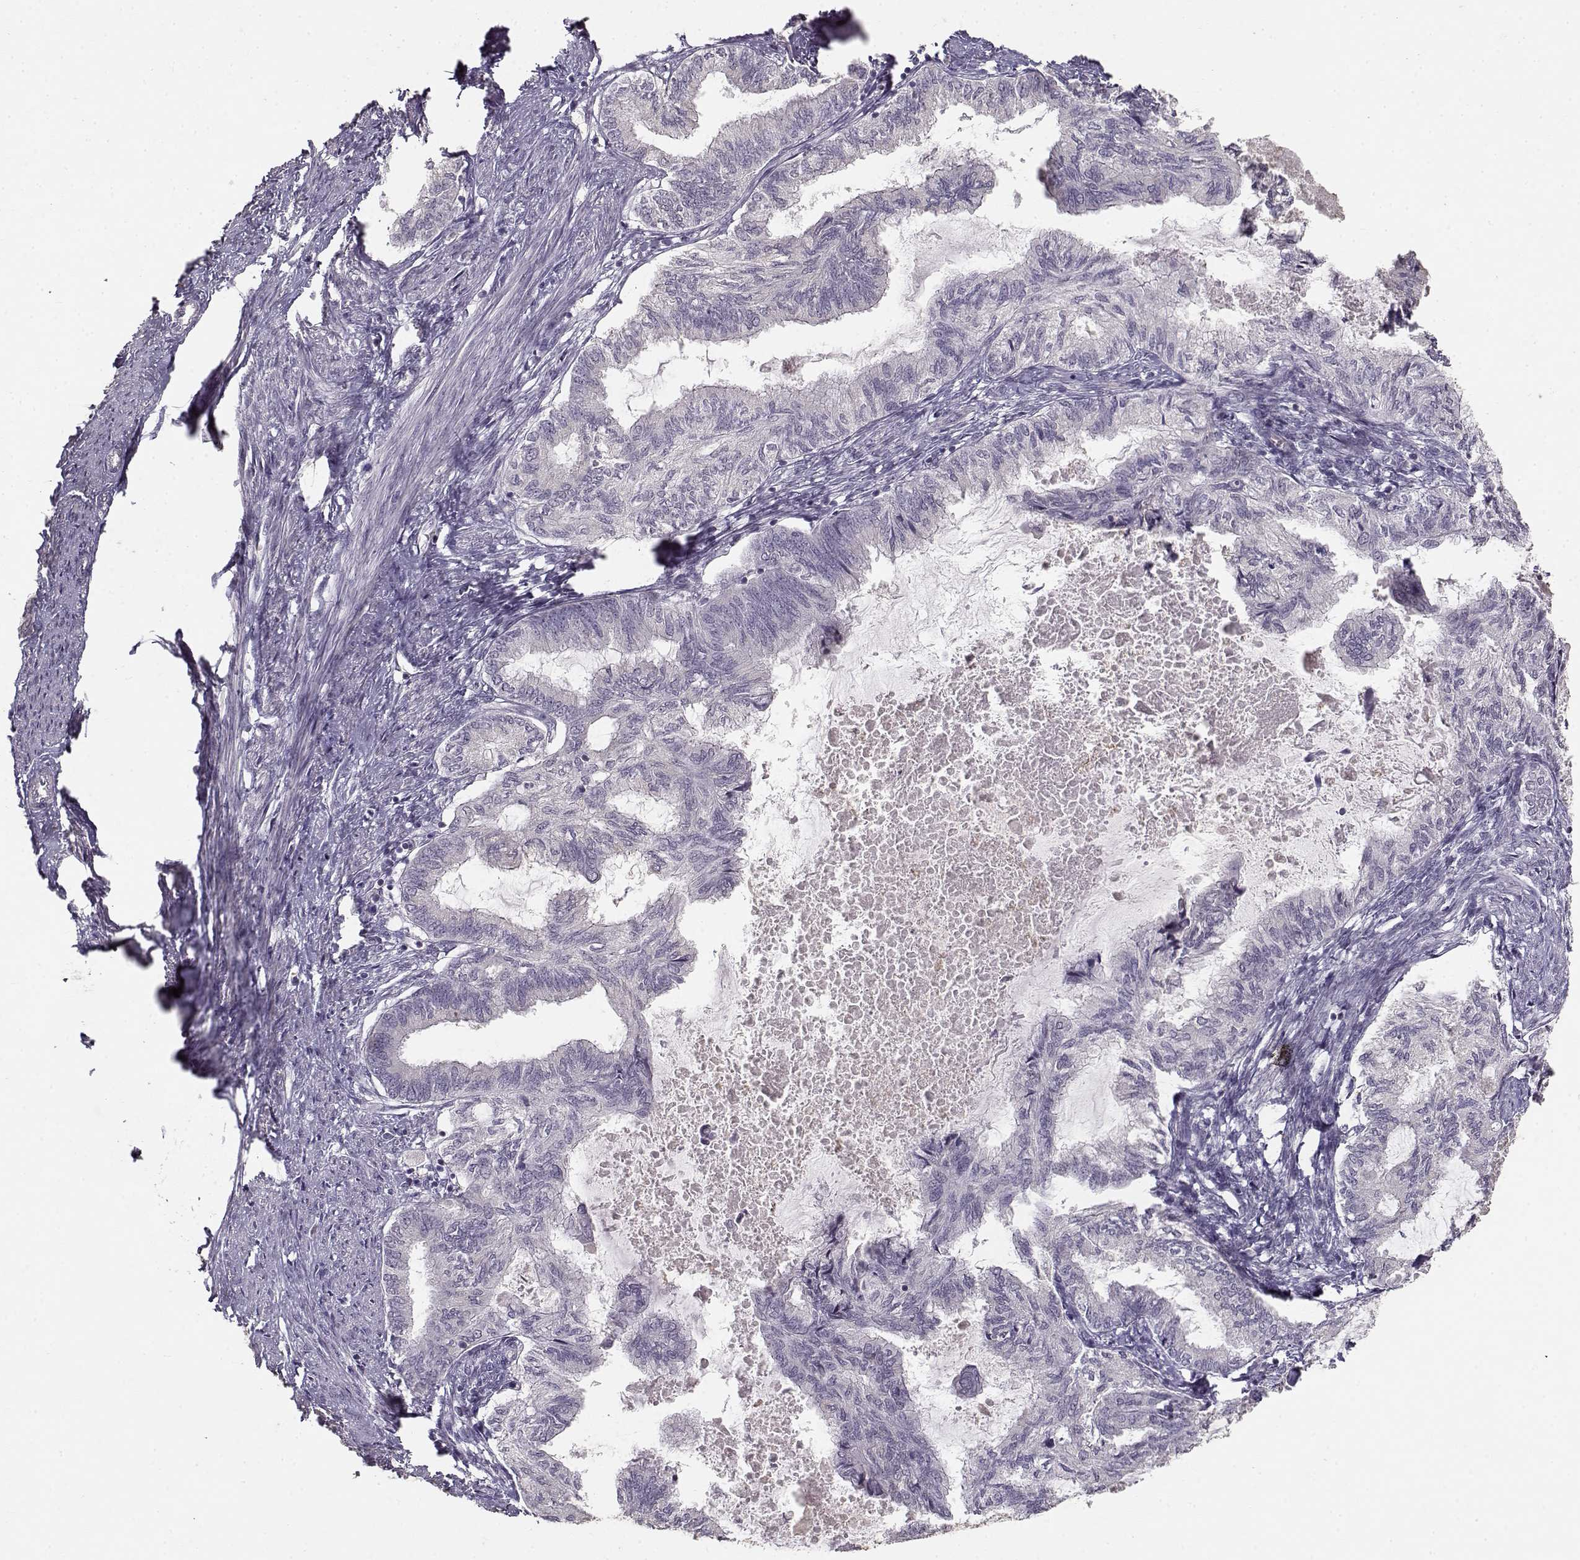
{"staining": {"intensity": "negative", "quantity": "none", "location": "none"}, "tissue": "endometrial cancer", "cell_type": "Tumor cells", "image_type": "cancer", "snomed": [{"axis": "morphology", "description": "Adenocarcinoma, NOS"}, {"axis": "topography", "description": "Endometrium"}], "caption": "IHC histopathology image of human endometrial cancer (adenocarcinoma) stained for a protein (brown), which exhibits no expression in tumor cells.", "gene": "UROC1", "patient": {"sex": "female", "age": 86}}